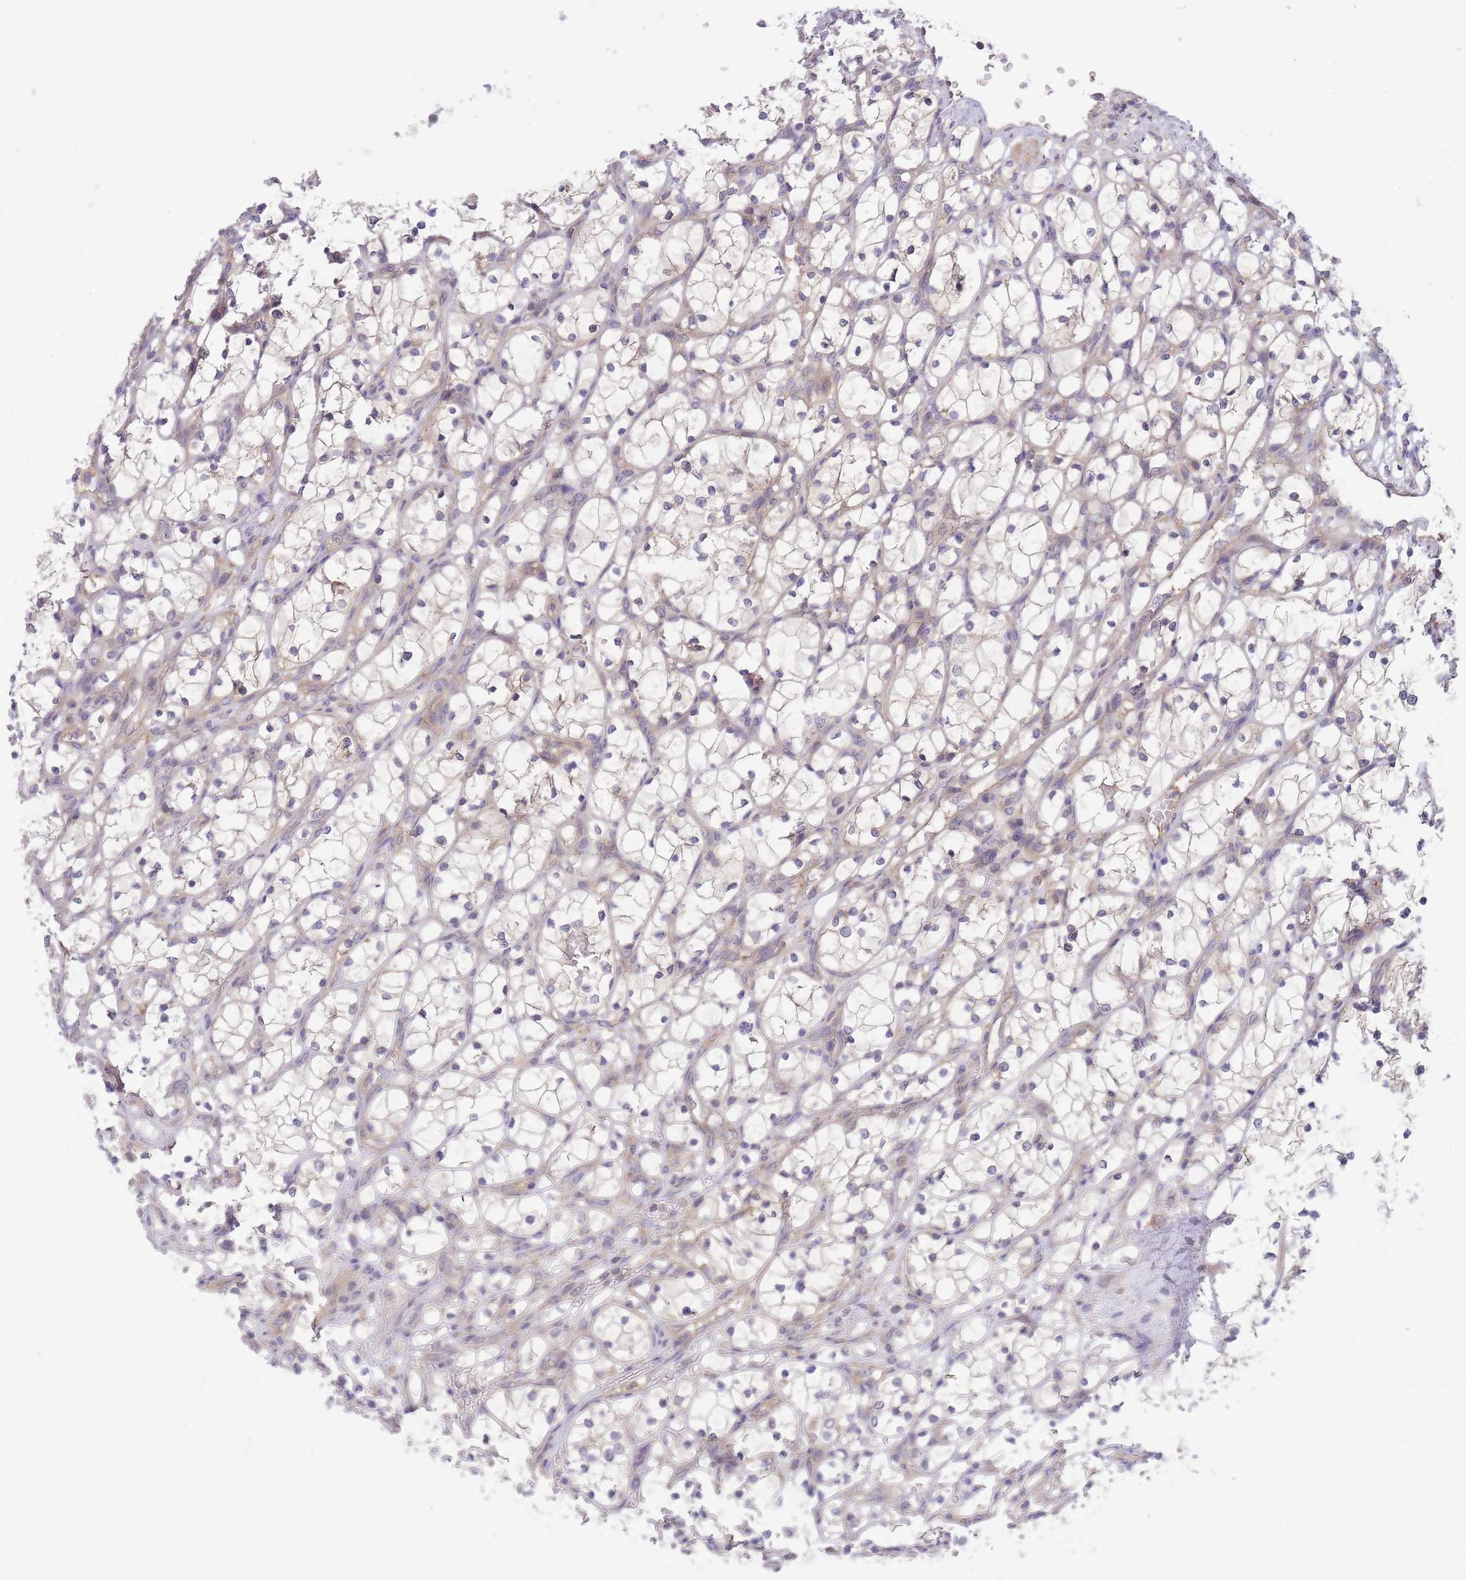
{"staining": {"intensity": "negative", "quantity": "none", "location": "none"}, "tissue": "renal cancer", "cell_type": "Tumor cells", "image_type": "cancer", "snomed": [{"axis": "morphology", "description": "Adenocarcinoma, NOS"}, {"axis": "topography", "description": "Kidney"}], "caption": "Tumor cells are negative for brown protein staining in renal cancer.", "gene": "PFDN6", "patient": {"sex": "female", "age": 69}}